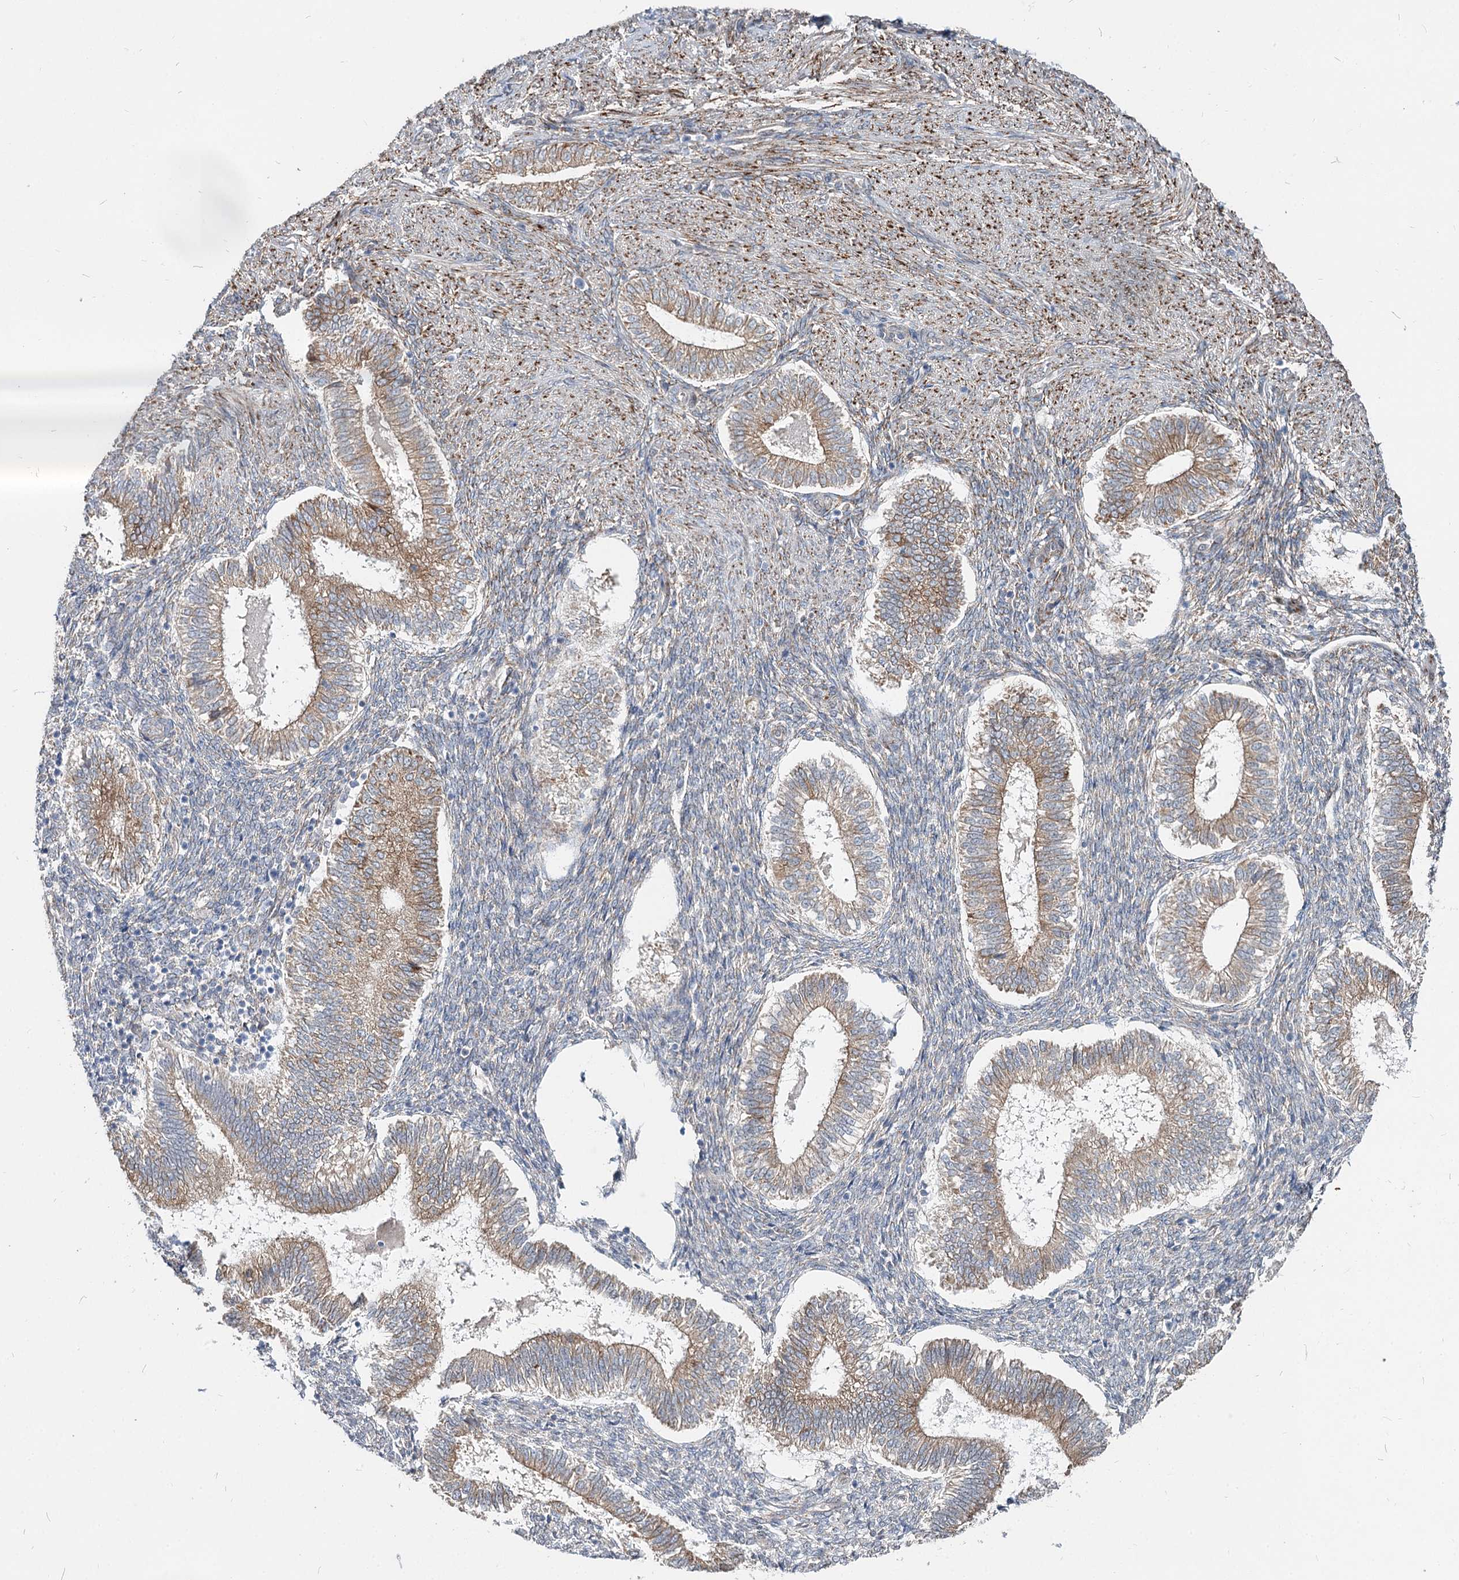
{"staining": {"intensity": "moderate", "quantity": "25%-75%", "location": "cytoplasmic/membranous"}, "tissue": "endometrium", "cell_type": "Cells in endometrial stroma", "image_type": "normal", "snomed": [{"axis": "morphology", "description": "Normal tissue, NOS"}, {"axis": "topography", "description": "Endometrium"}], "caption": "Moderate cytoplasmic/membranous positivity is seen in about 25%-75% of cells in endometrial stroma in benign endometrium.", "gene": "SPART", "patient": {"sex": "female", "age": 25}}